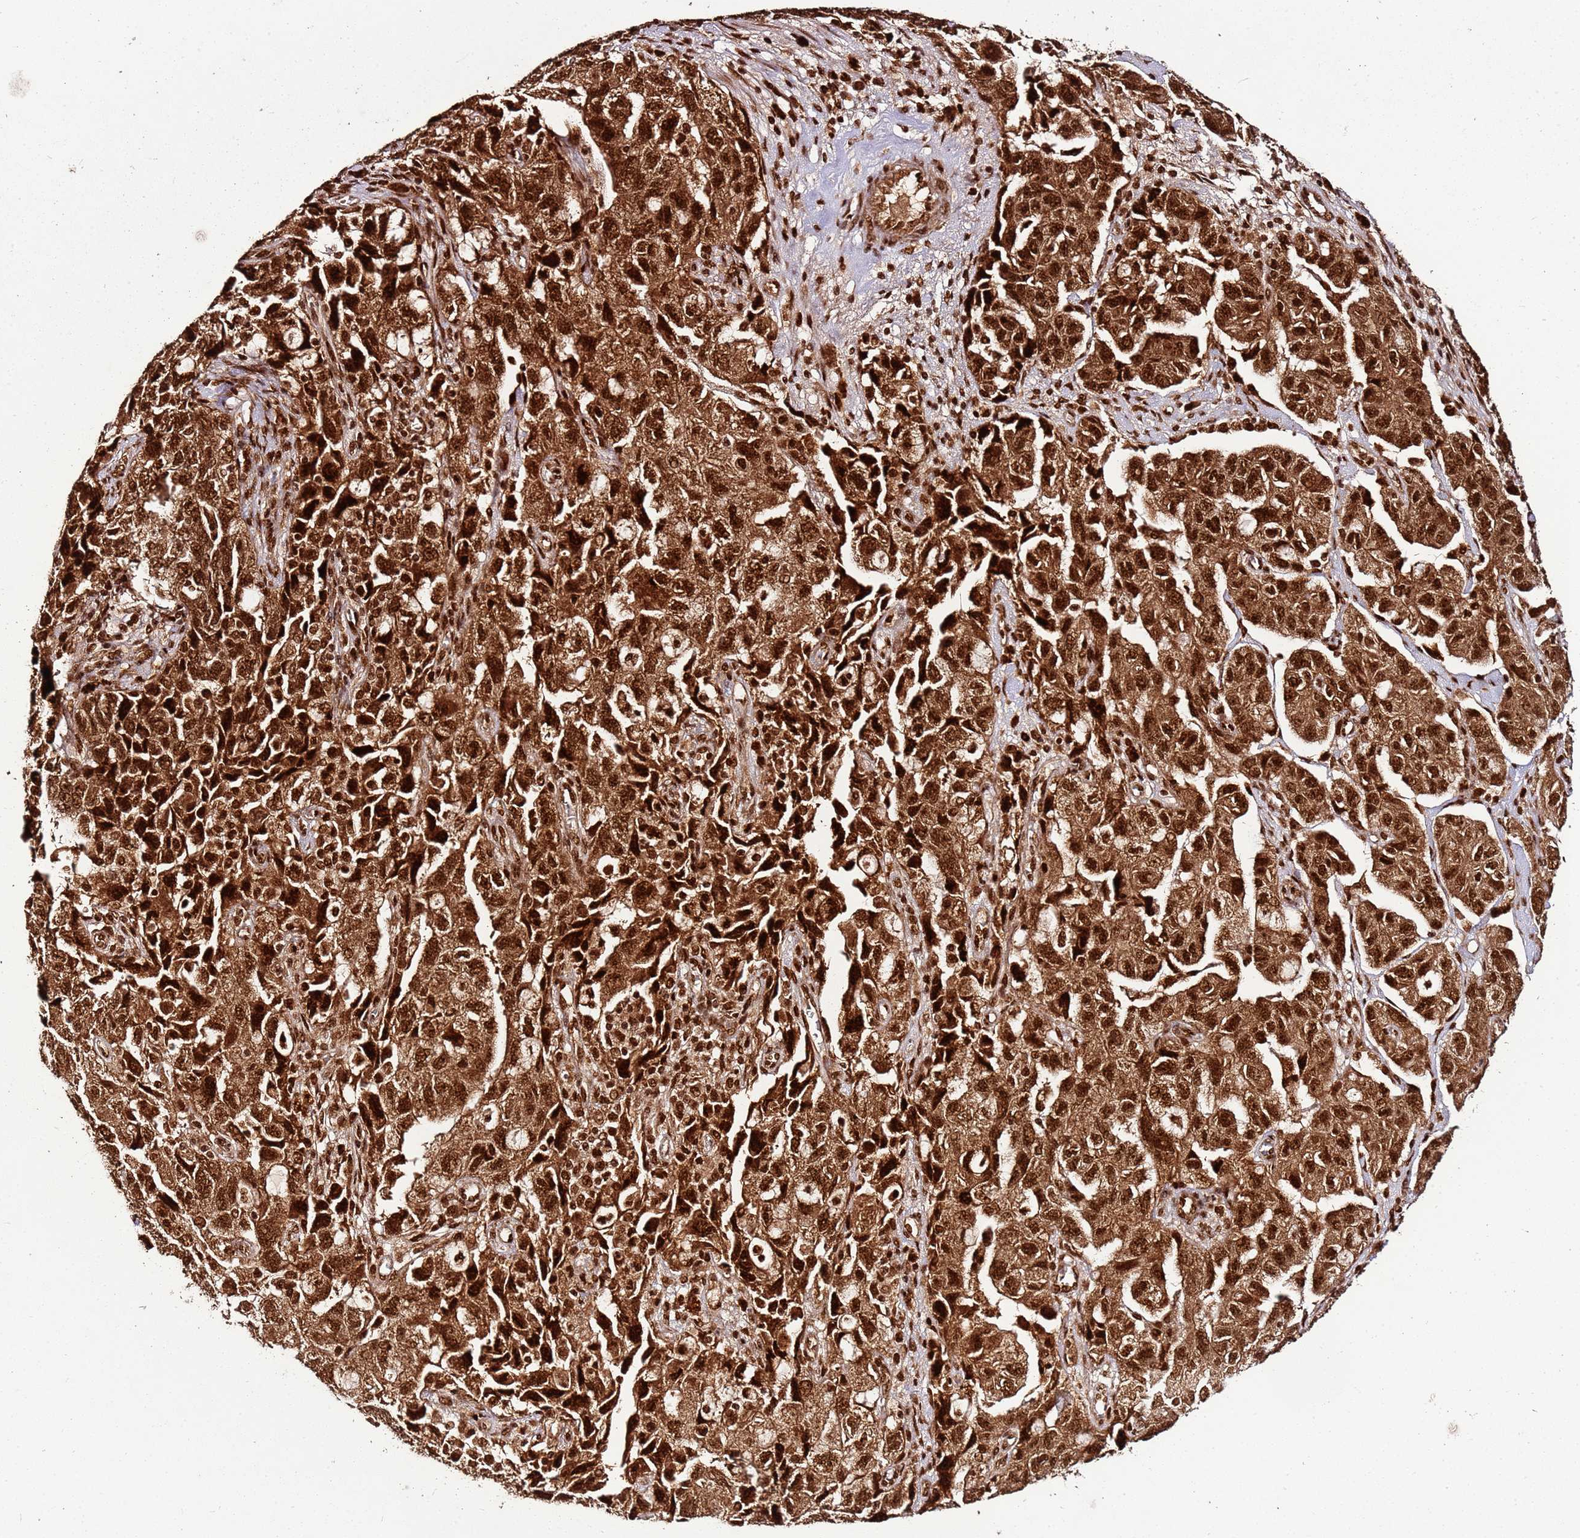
{"staining": {"intensity": "strong", "quantity": ">75%", "location": "cytoplasmic/membranous,nuclear"}, "tissue": "ovarian cancer", "cell_type": "Tumor cells", "image_type": "cancer", "snomed": [{"axis": "morphology", "description": "Carcinoma, NOS"}, {"axis": "morphology", "description": "Cystadenocarcinoma, serous, NOS"}, {"axis": "topography", "description": "Ovary"}], "caption": "Immunohistochemical staining of human ovarian cancer (carcinoma) reveals high levels of strong cytoplasmic/membranous and nuclear positivity in approximately >75% of tumor cells. The staining was performed using DAB to visualize the protein expression in brown, while the nuclei were stained in blue with hematoxylin (Magnification: 20x).", "gene": "XRN2", "patient": {"sex": "female", "age": 69}}